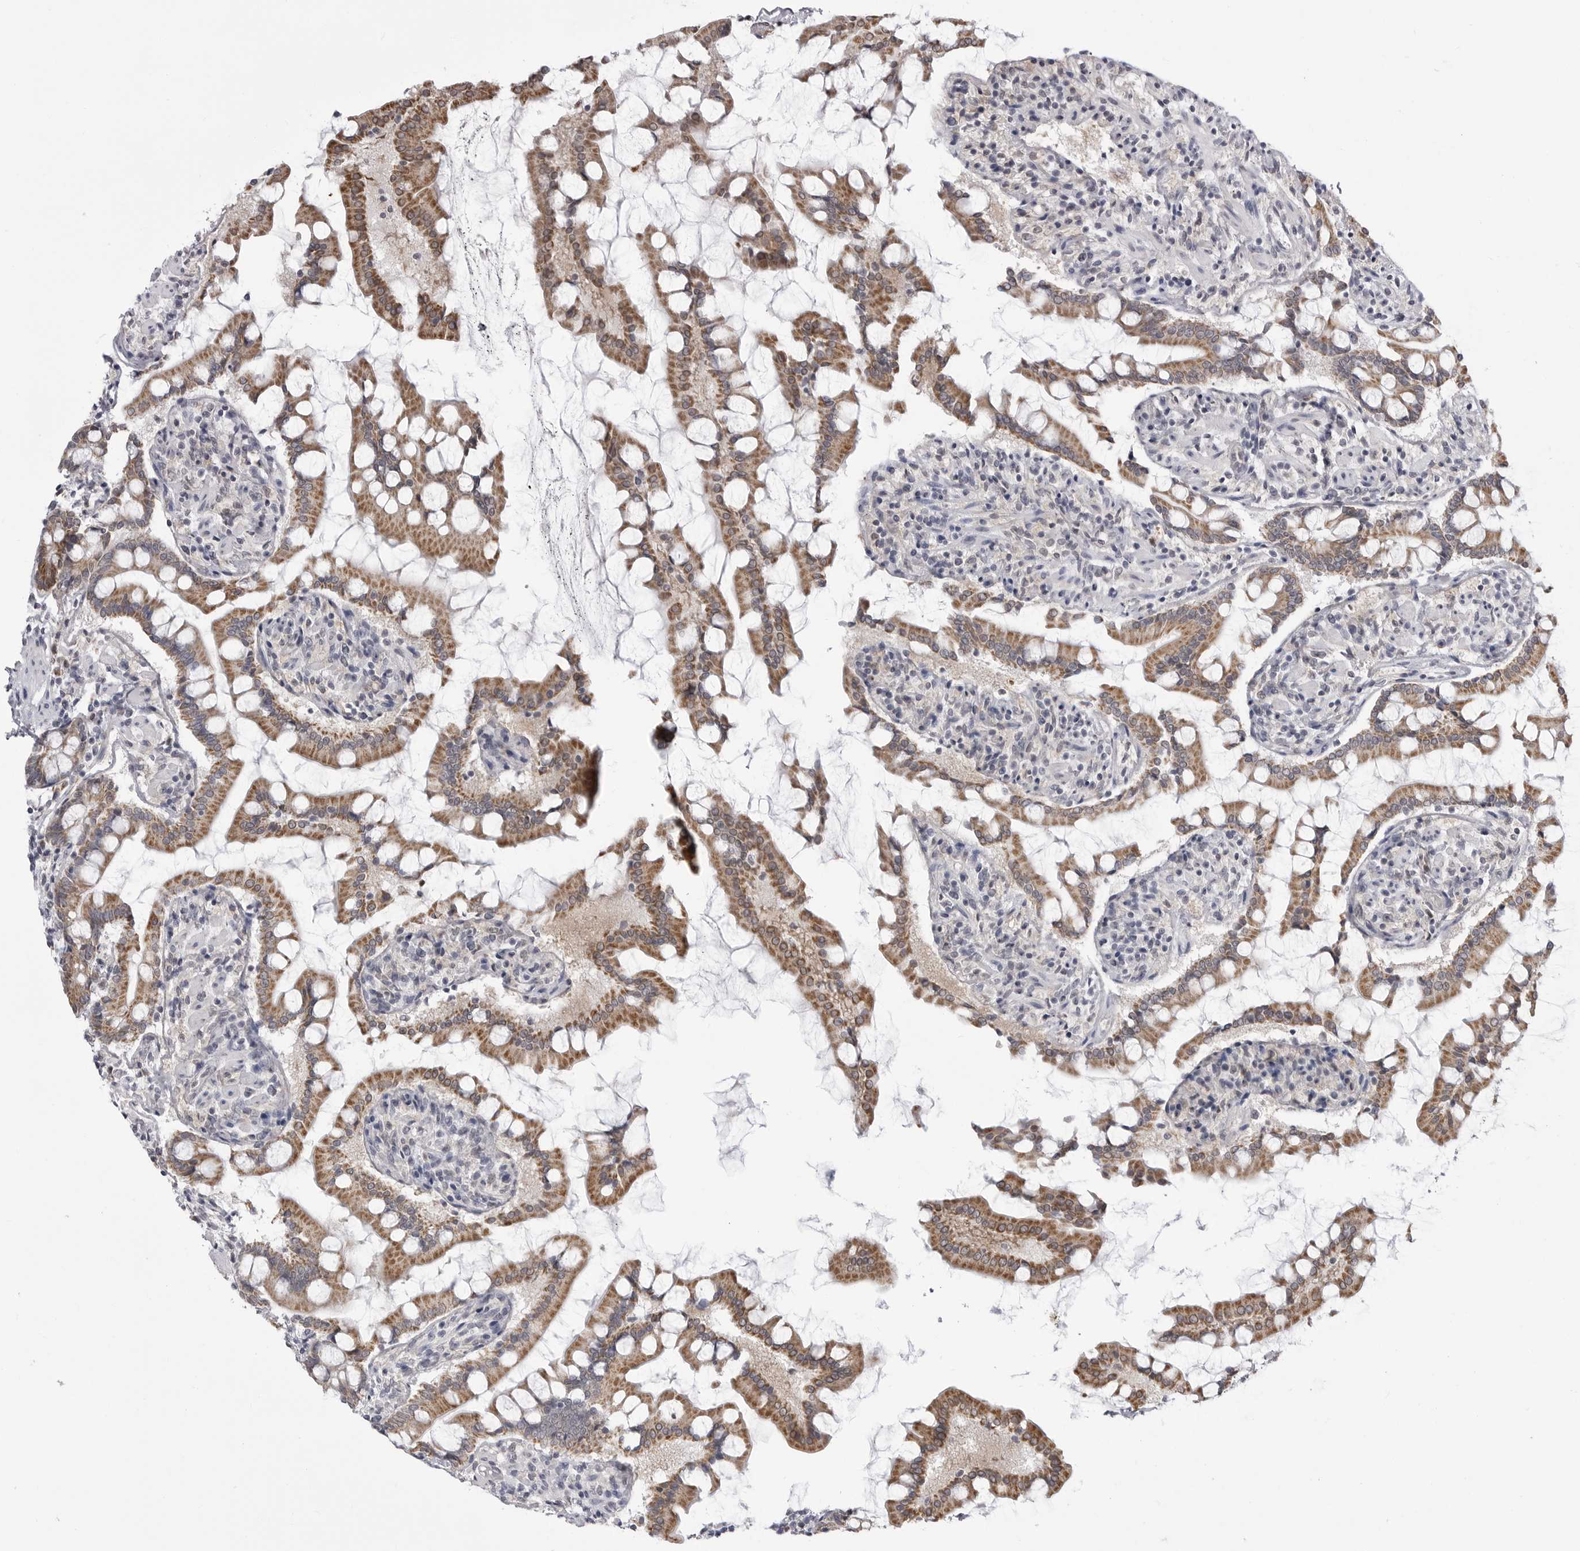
{"staining": {"intensity": "moderate", "quantity": ">75%", "location": "cytoplasmic/membranous"}, "tissue": "small intestine", "cell_type": "Glandular cells", "image_type": "normal", "snomed": [{"axis": "morphology", "description": "Normal tissue, NOS"}, {"axis": "topography", "description": "Small intestine"}], "caption": "Brown immunohistochemical staining in benign small intestine exhibits moderate cytoplasmic/membranous positivity in about >75% of glandular cells.", "gene": "FH", "patient": {"sex": "male", "age": 41}}